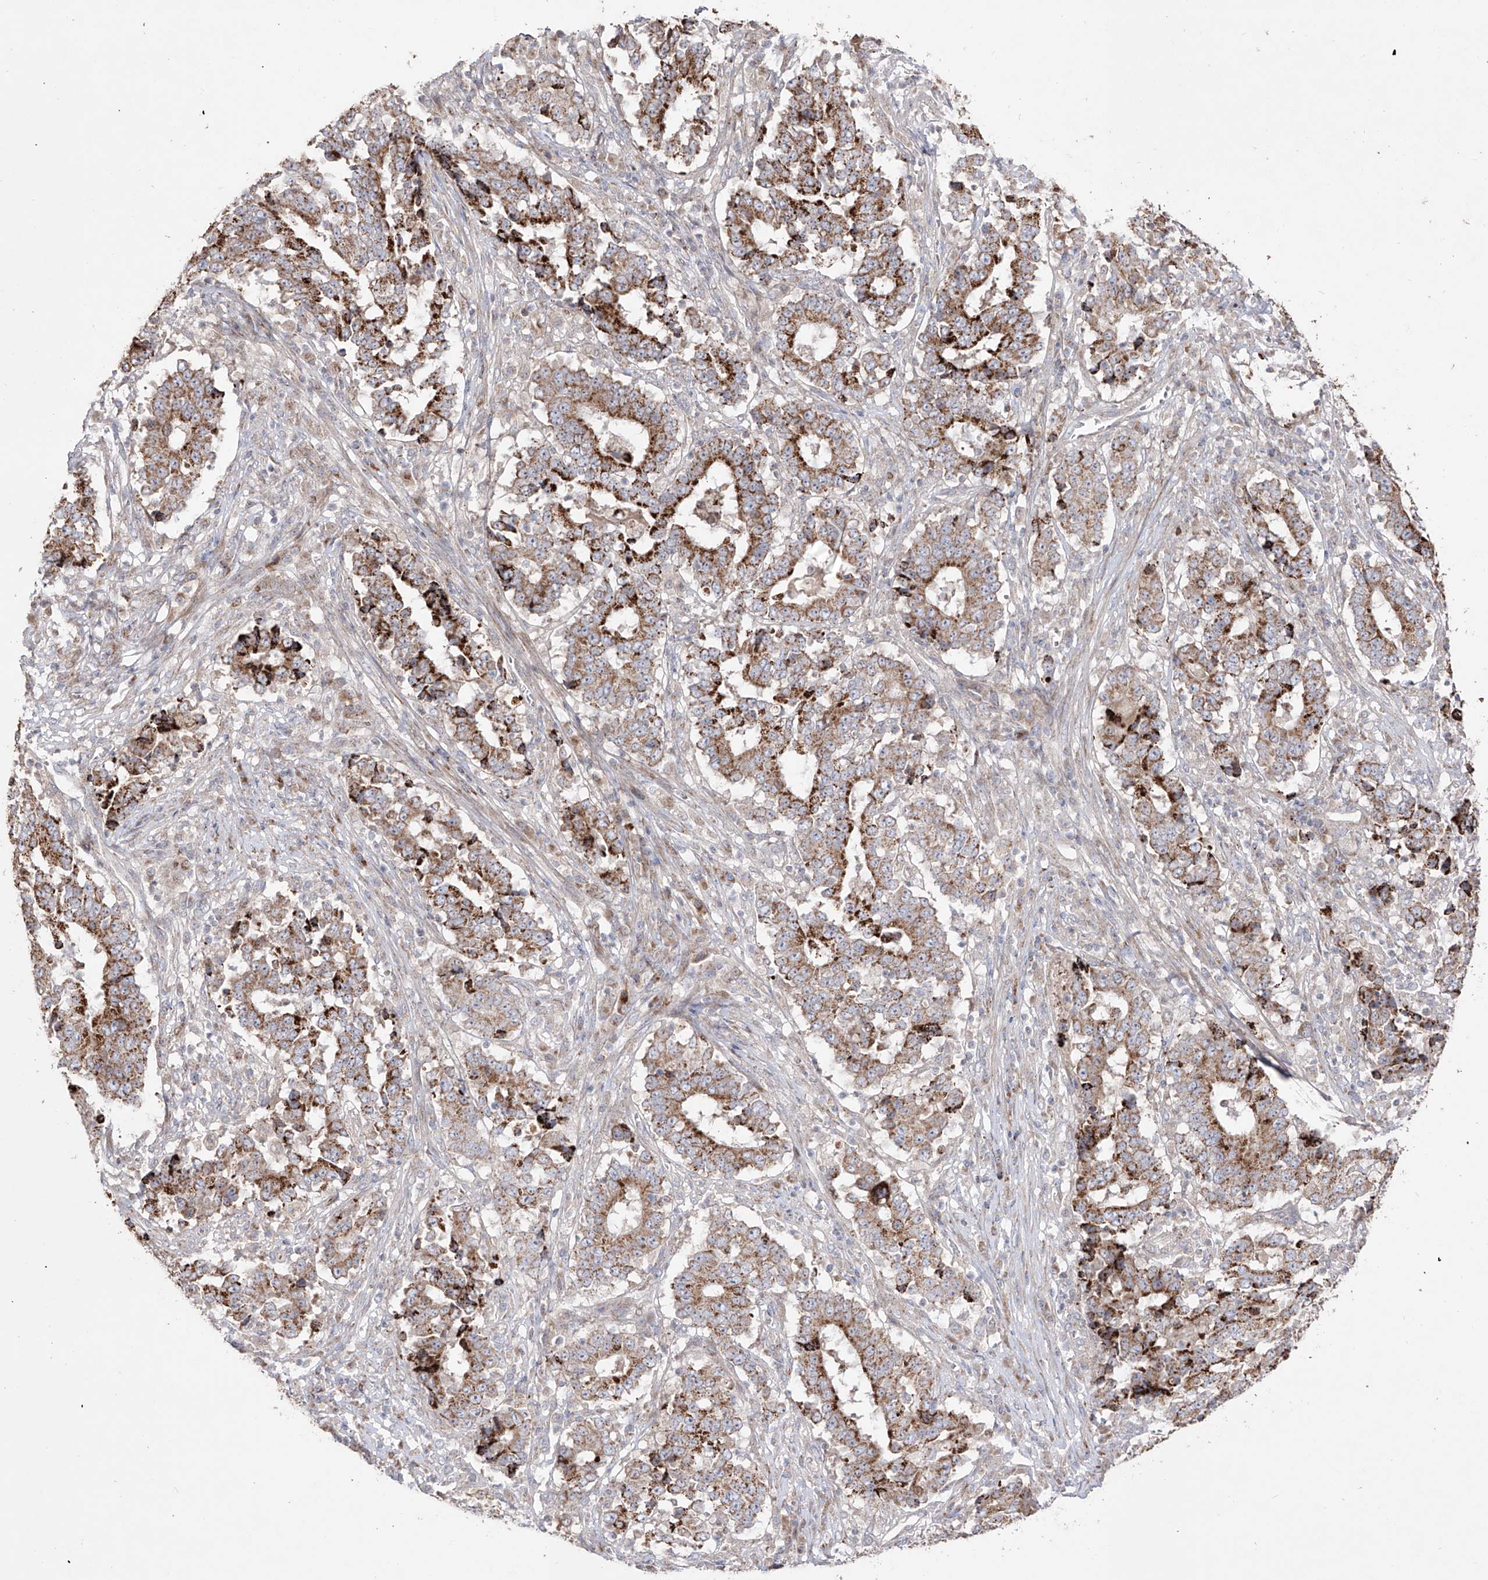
{"staining": {"intensity": "strong", "quantity": ">75%", "location": "cytoplasmic/membranous"}, "tissue": "stomach cancer", "cell_type": "Tumor cells", "image_type": "cancer", "snomed": [{"axis": "morphology", "description": "Adenocarcinoma, NOS"}, {"axis": "topography", "description": "Stomach"}], "caption": "Immunohistochemical staining of human stomach adenocarcinoma exhibits high levels of strong cytoplasmic/membranous protein expression in about >75% of tumor cells.", "gene": "YKT6", "patient": {"sex": "male", "age": 59}}